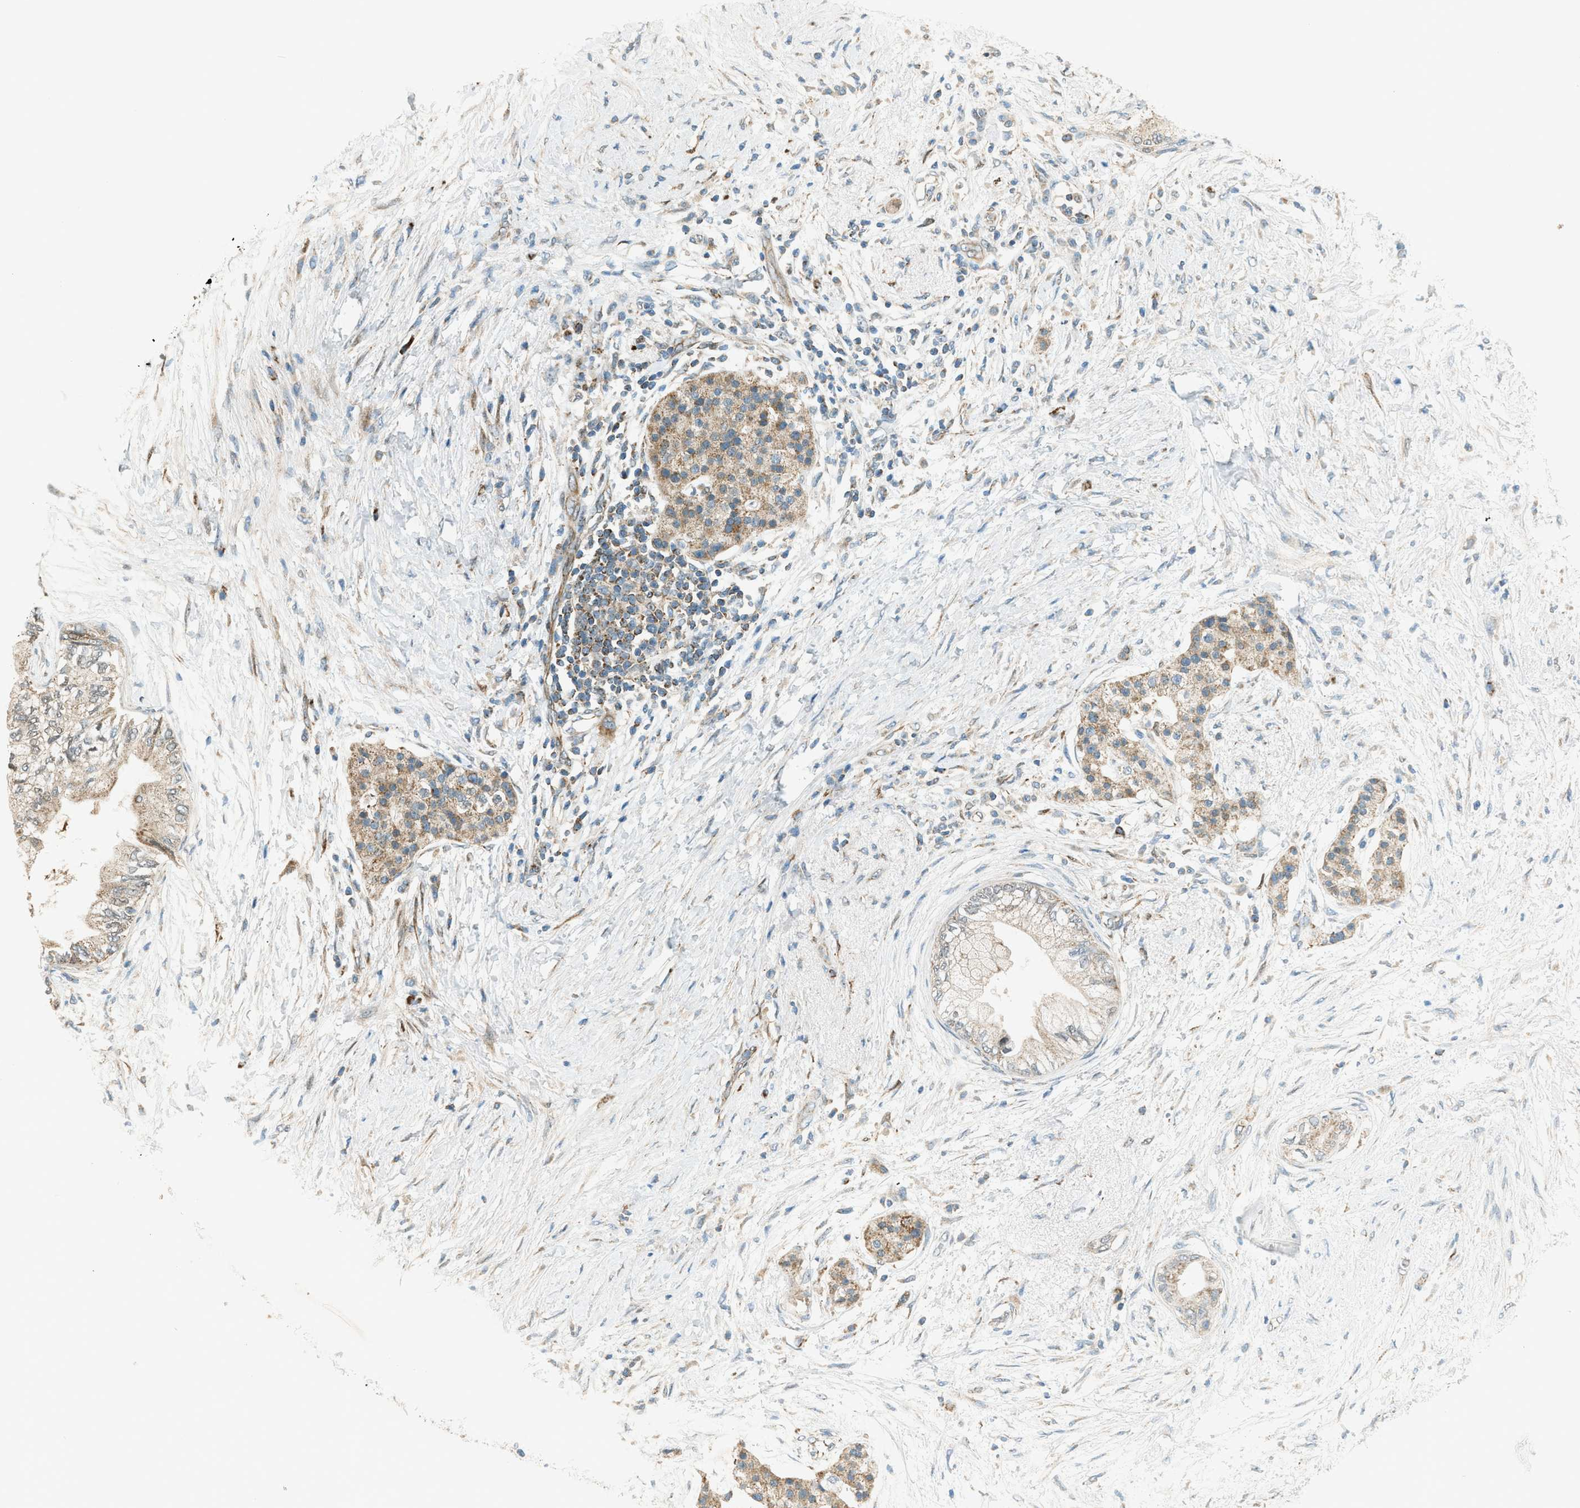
{"staining": {"intensity": "weak", "quantity": "25%-75%", "location": "cytoplasmic/membranous"}, "tissue": "pancreatic cancer", "cell_type": "Tumor cells", "image_type": "cancer", "snomed": [{"axis": "morphology", "description": "Normal tissue, NOS"}, {"axis": "morphology", "description": "Adenocarcinoma, NOS"}, {"axis": "topography", "description": "Pancreas"}, {"axis": "topography", "description": "Duodenum"}], "caption": "IHC micrograph of adenocarcinoma (pancreatic) stained for a protein (brown), which exhibits low levels of weak cytoplasmic/membranous positivity in about 25%-75% of tumor cells.", "gene": "PIGG", "patient": {"sex": "female", "age": 60}}